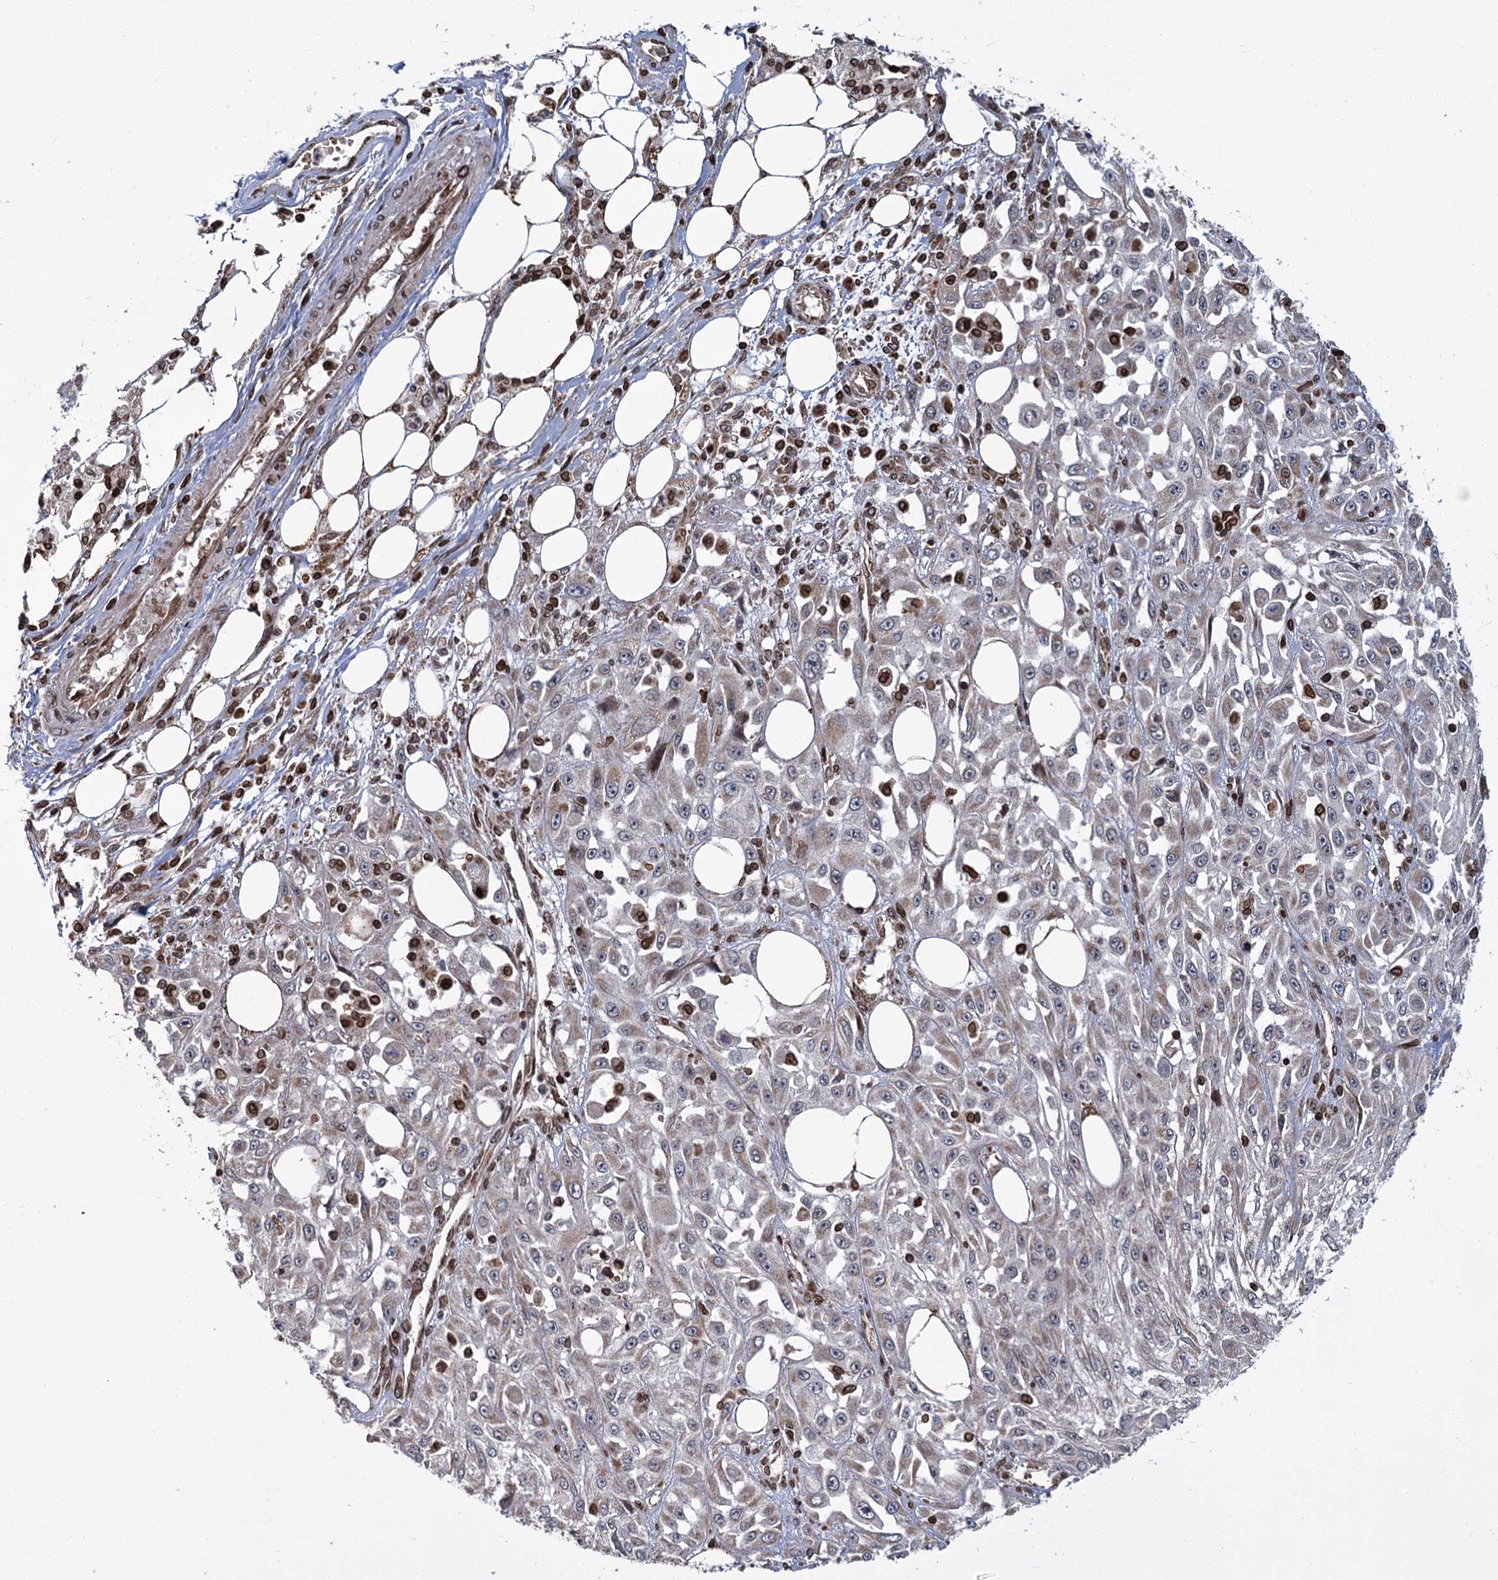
{"staining": {"intensity": "weak", "quantity": "25%-75%", "location": "cytoplasmic/membranous"}, "tissue": "skin cancer", "cell_type": "Tumor cells", "image_type": "cancer", "snomed": [{"axis": "morphology", "description": "Squamous cell carcinoma, NOS"}, {"axis": "morphology", "description": "Squamous cell carcinoma, metastatic, NOS"}, {"axis": "topography", "description": "Skin"}, {"axis": "topography", "description": "Lymph node"}], "caption": "The micrograph demonstrates staining of squamous cell carcinoma (skin), revealing weak cytoplasmic/membranous protein positivity (brown color) within tumor cells.", "gene": "CFAP46", "patient": {"sex": "male", "age": 75}}